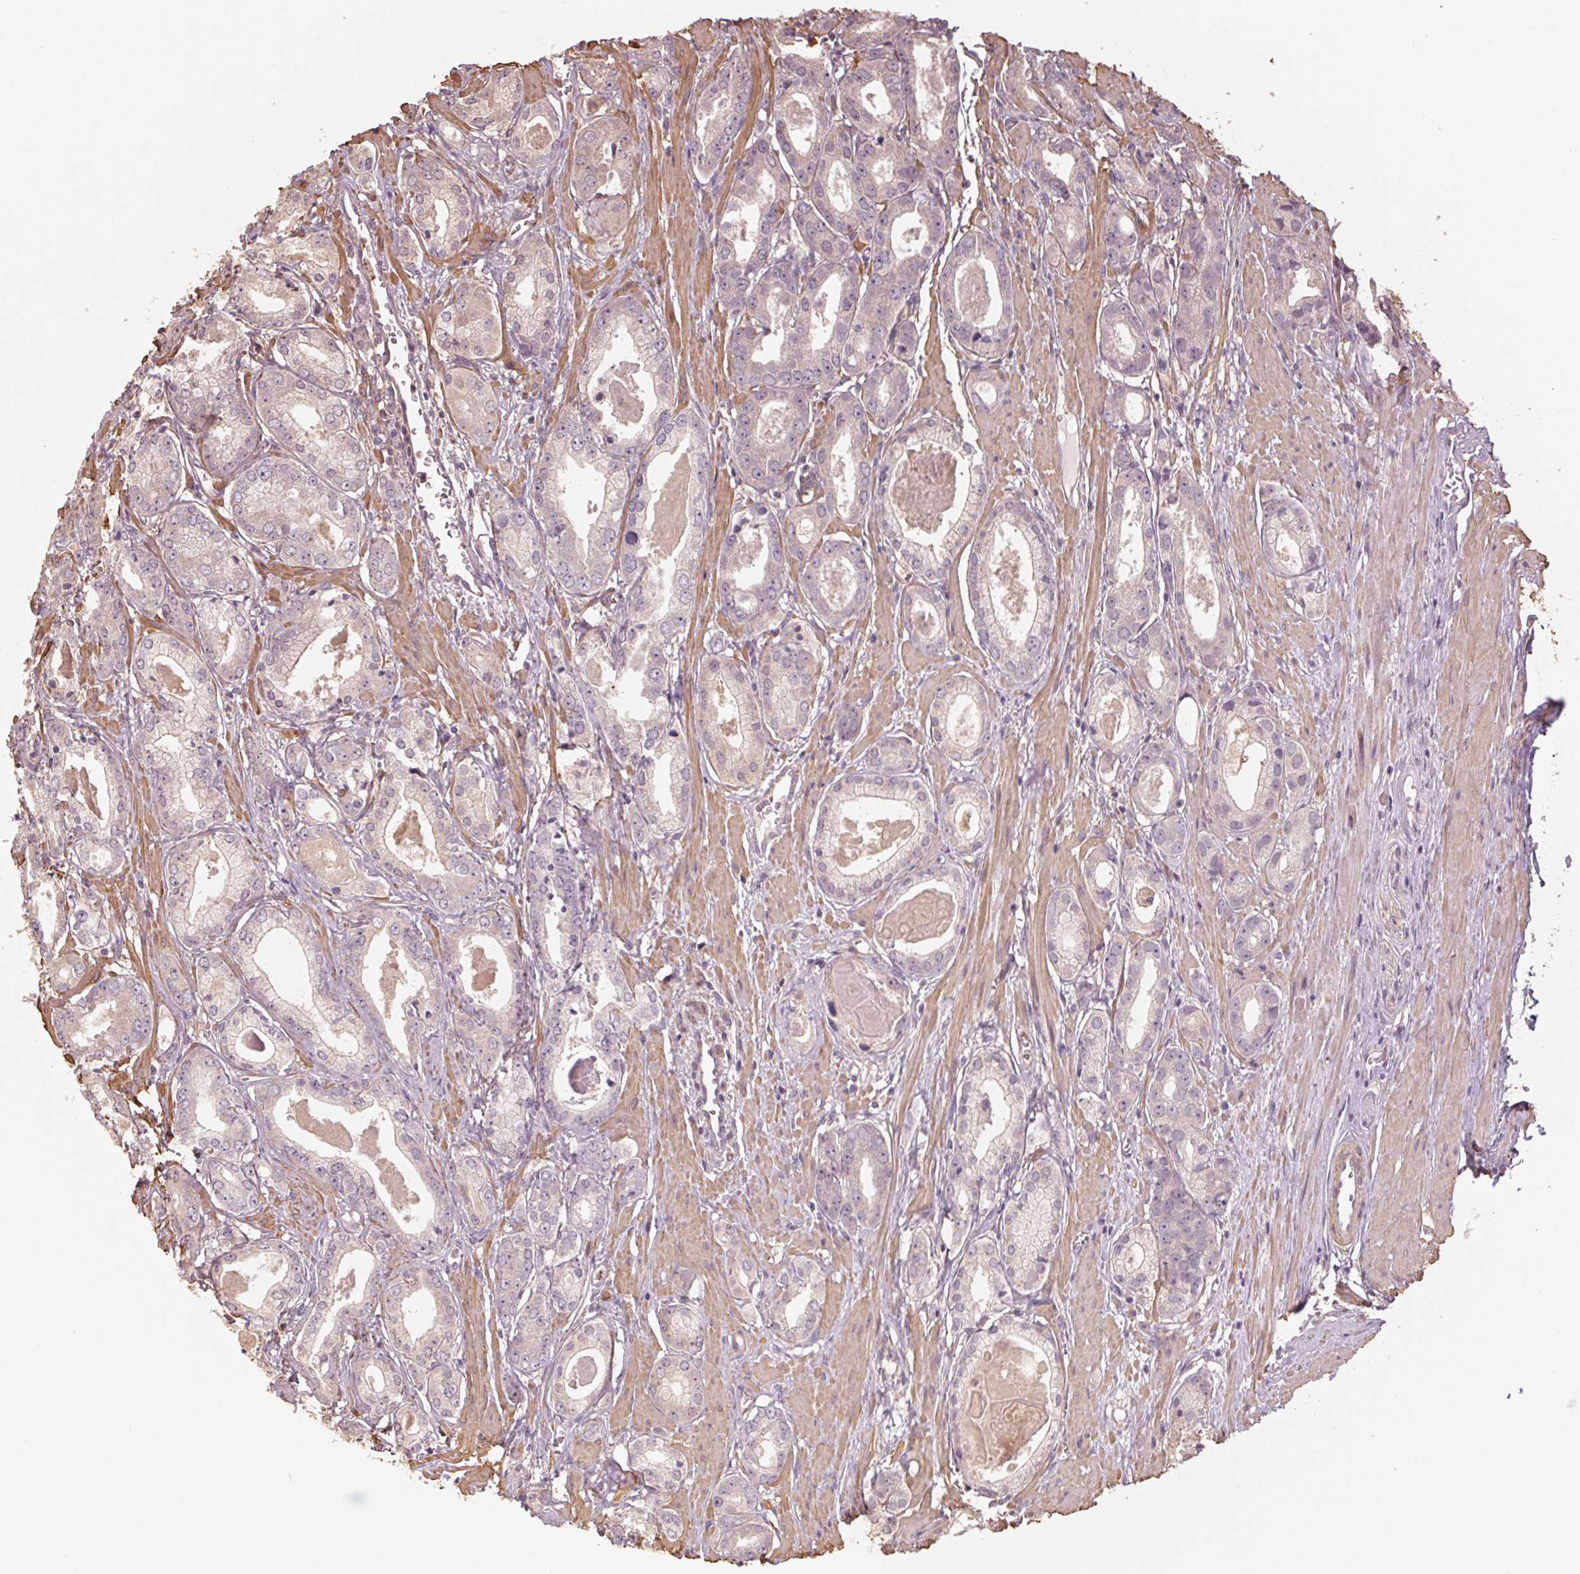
{"staining": {"intensity": "negative", "quantity": "none", "location": "none"}, "tissue": "prostate cancer", "cell_type": "Tumor cells", "image_type": "cancer", "snomed": [{"axis": "morphology", "description": "Adenocarcinoma, NOS"}, {"axis": "morphology", "description": "Adenocarcinoma, Low grade"}, {"axis": "topography", "description": "Prostate"}], "caption": "An immunohistochemistry photomicrograph of adenocarcinoma (prostate) is shown. There is no staining in tumor cells of adenocarcinoma (prostate).", "gene": "QDPR", "patient": {"sex": "male", "age": 64}}